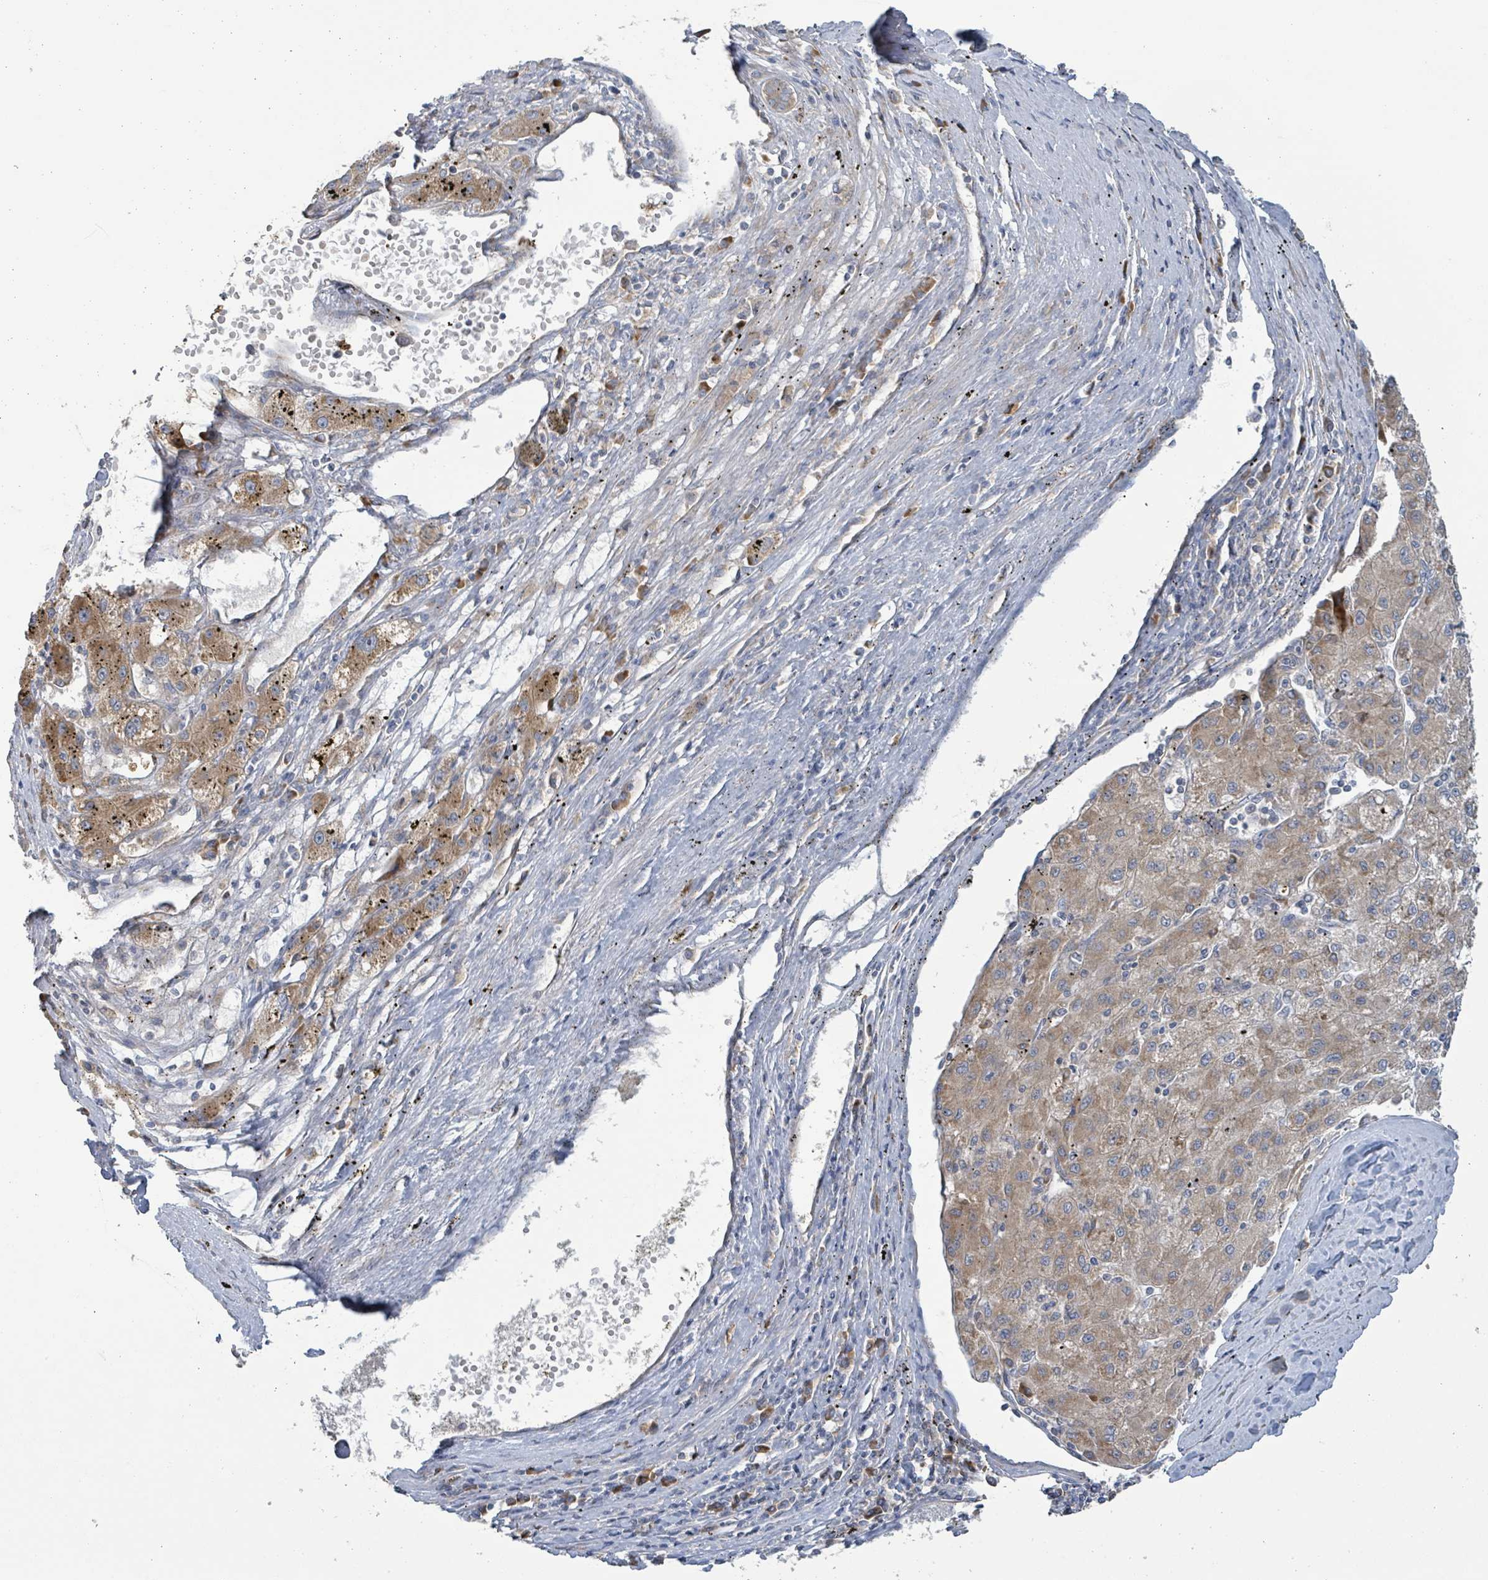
{"staining": {"intensity": "moderate", "quantity": ">75%", "location": "cytoplasmic/membranous"}, "tissue": "liver cancer", "cell_type": "Tumor cells", "image_type": "cancer", "snomed": [{"axis": "morphology", "description": "Carcinoma, Hepatocellular, NOS"}, {"axis": "topography", "description": "Liver"}], "caption": "Protein staining of liver hepatocellular carcinoma tissue exhibits moderate cytoplasmic/membranous positivity in approximately >75% of tumor cells.", "gene": "RPL32", "patient": {"sex": "male", "age": 72}}